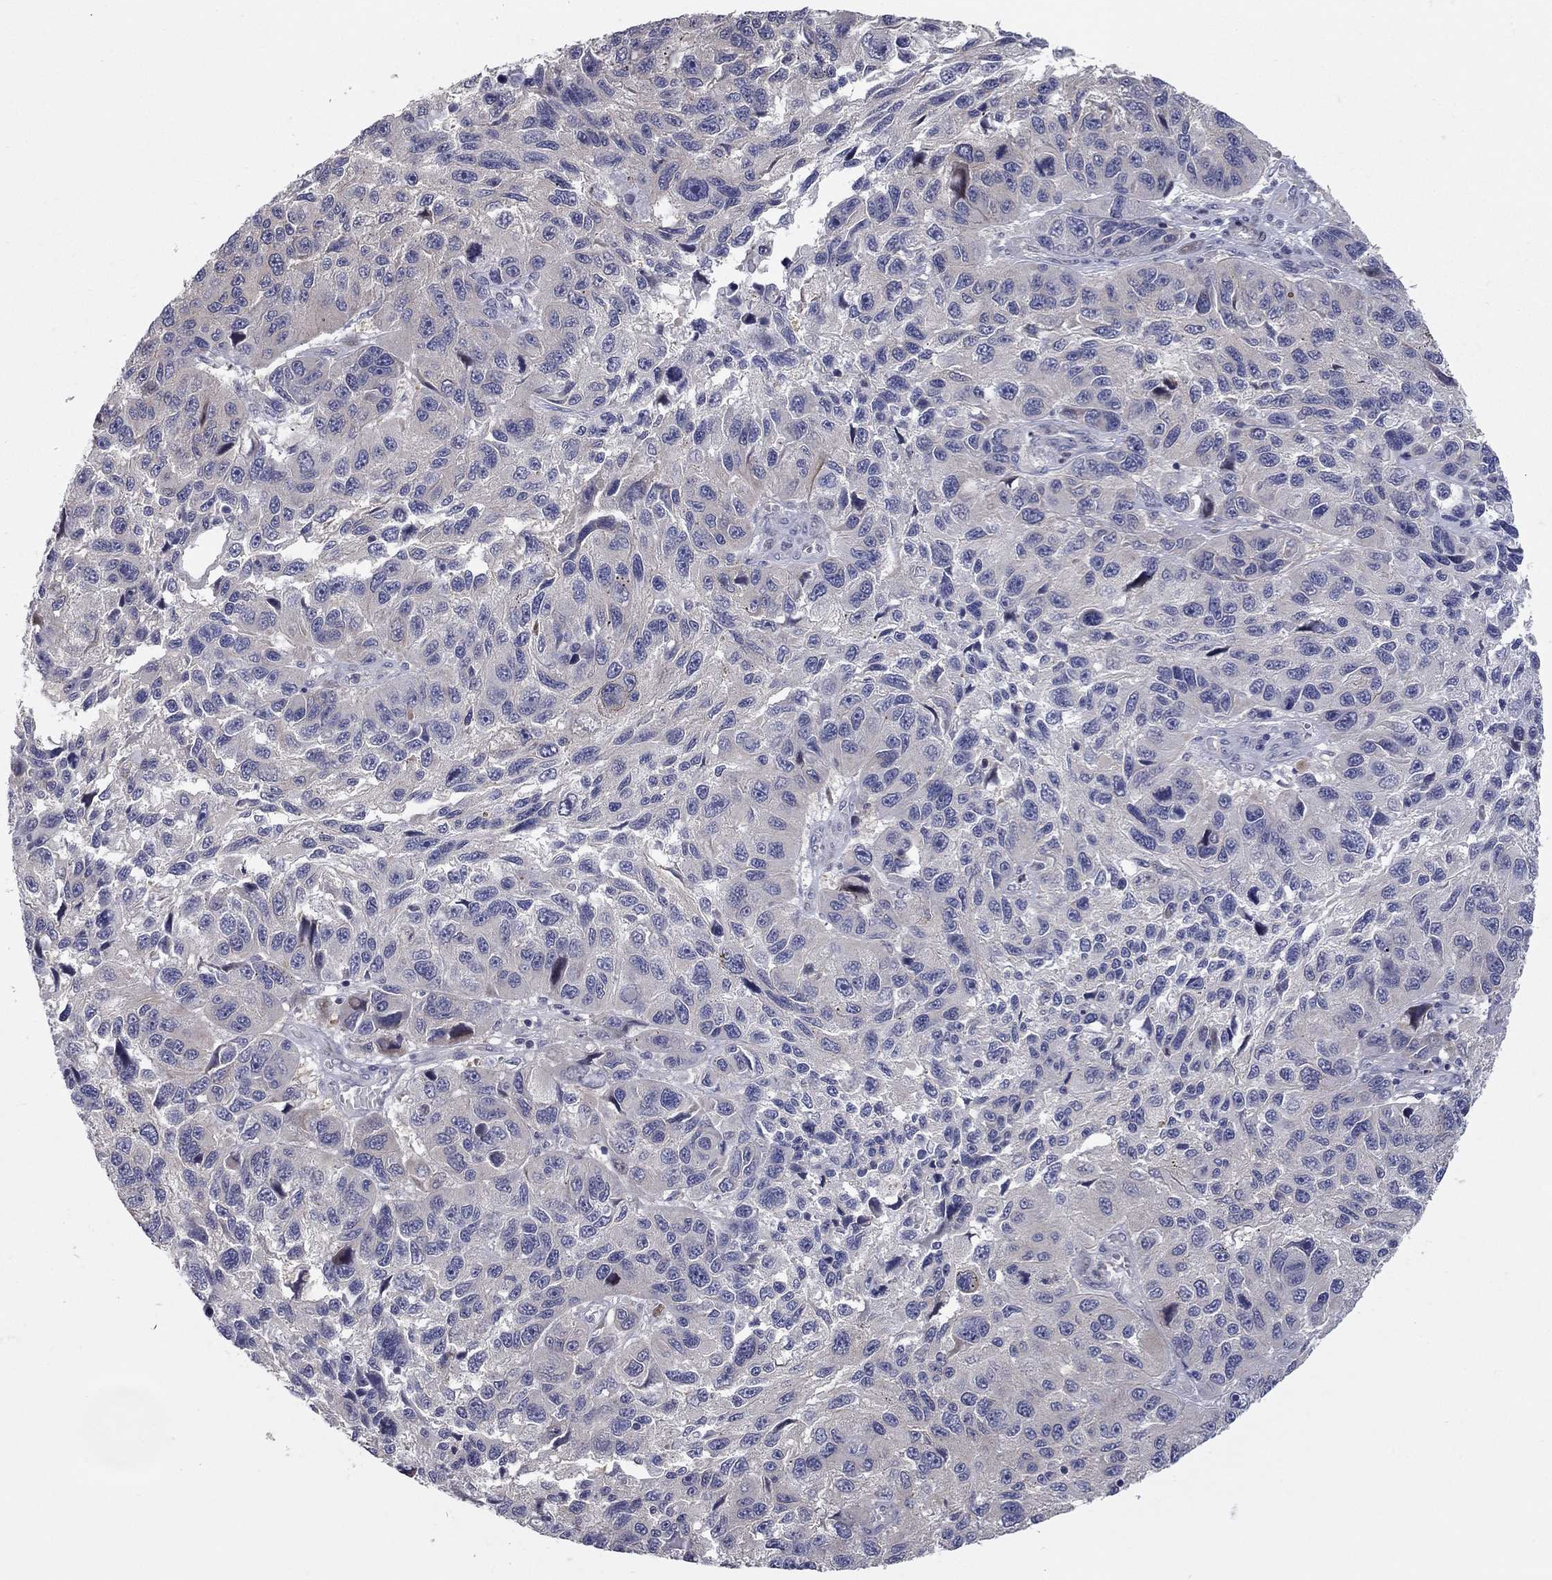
{"staining": {"intensity": "weak", "quantity": "<25%", "location": "cytoplasmic/membranous"}, "tissue": "melanoma", "cell_type": "Tumor cells", "image_type": "cancer", "snomed": [{"axis": "morphology", "description": "Malignant melanoma, NOS"}, {"axis": "topography", "description": "Skin"}], "caption": "Immunohistochemical staining of melanoma shows no significant positivity in tumor cells.", "gene": "DUSP7", "patient": {"sex": "male", "age": 53}}